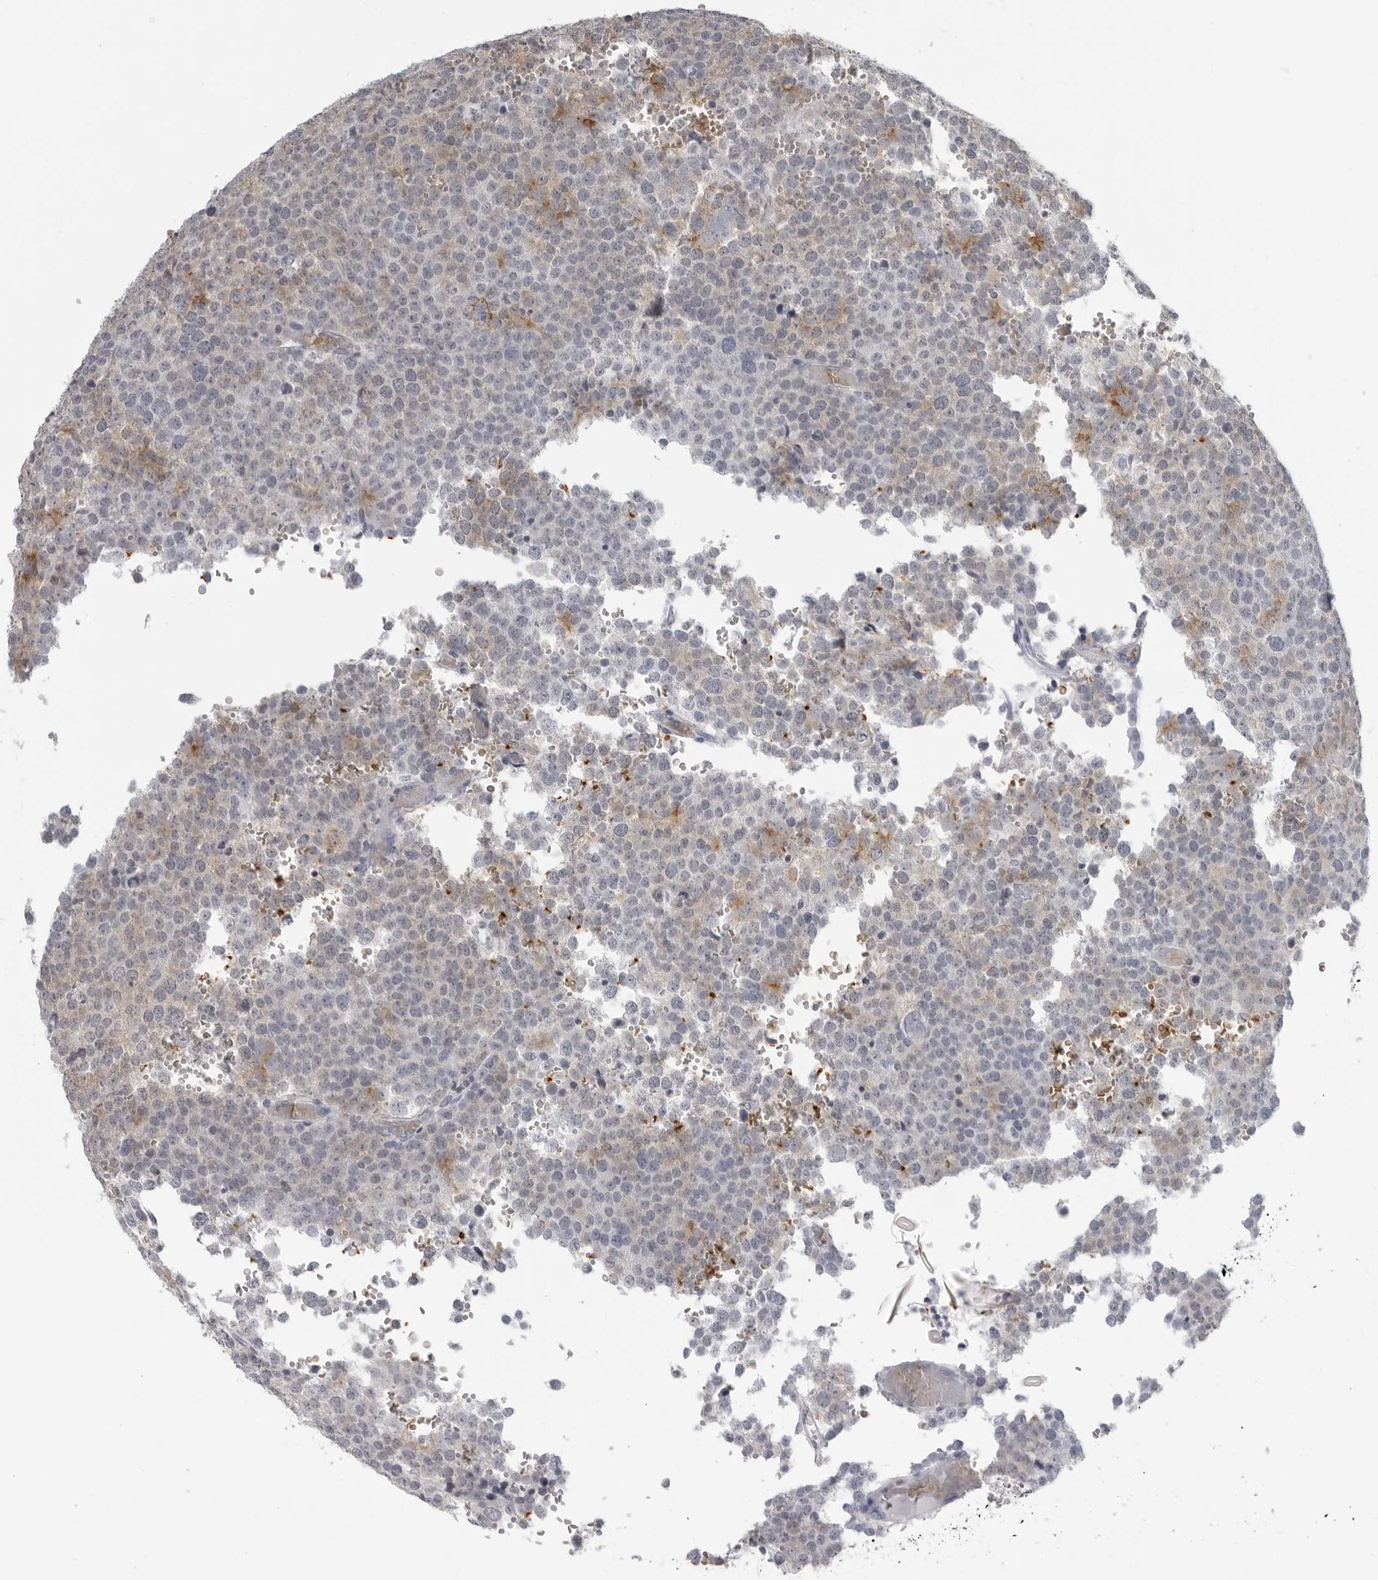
{"staining": {"intensity": "weak", "quantity": "25%-75%", "location": "cytoplasmic/membranous"}, "tissue": "testis cancer", "cell_type": "Tumor cells", "image_type": "cancer", "snomed": [{"axis": "morphology", "description": "Seminoma, NOS"}, {"axis": "topography", "description": "Testis"}], "caption": "Immunohistochemistry (IHC) image of neoplastic tissue: testis seminoma stained using immunohistochemistry exhibits low levels of weak protein expression localized specifically in the cytoplasmic/membranous of tumor cells, appearing as a cytoplasmic/membranous brown color.", "gene": "EPB41", "patient": {"sex": "male", "age": 71}}